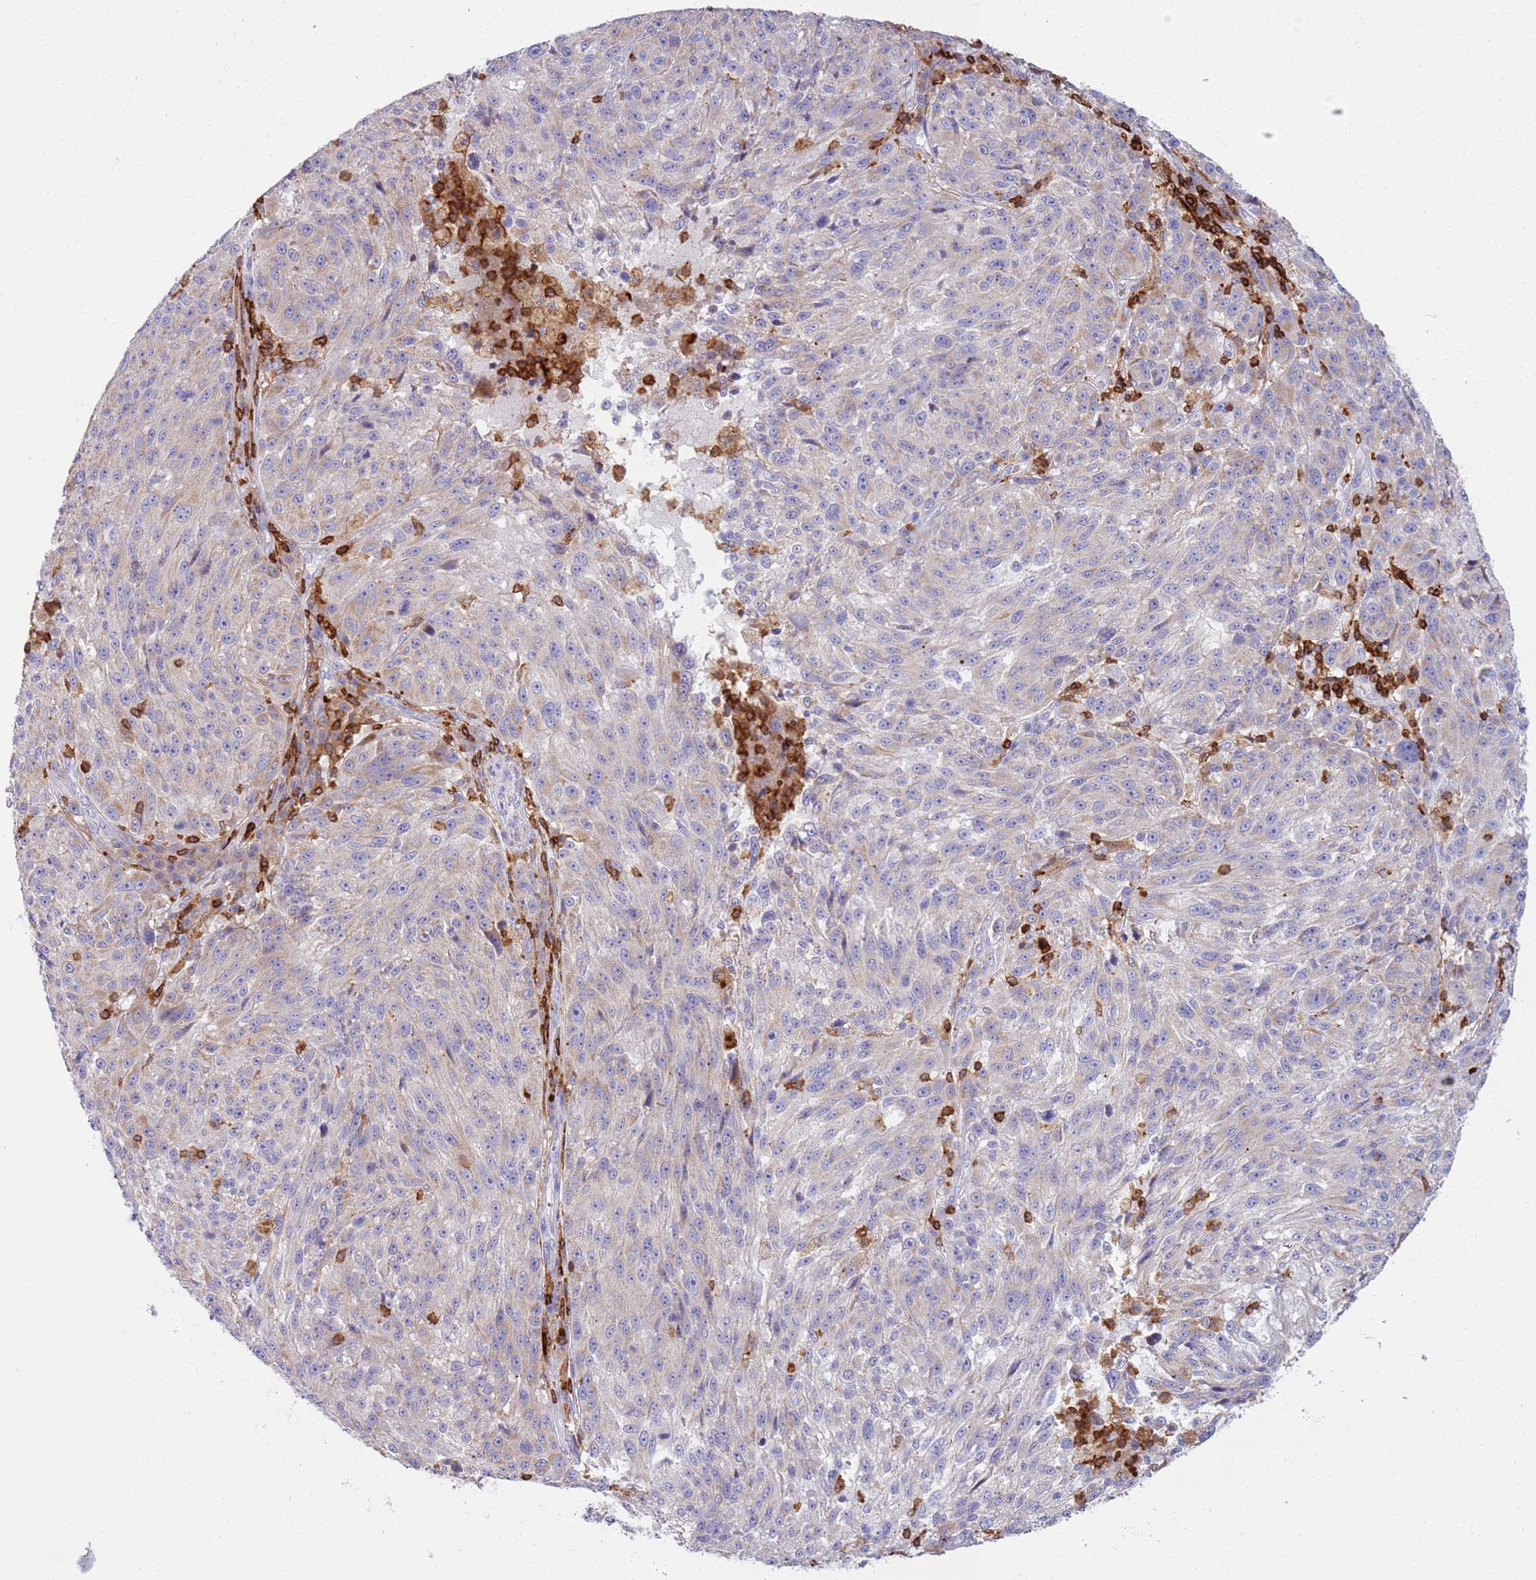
{"staining": {"intensity": "moderate", "quantity": "<25%", "location": "cytoplasmic/membranous"}, "tissue": "melanoma", "cell_type": "Tumor cells", "image_type": "cancer", "snomed": [{"axis": "morphology", "description": "Malignant melanoma, NOS"}, {"axis": "topography", "description": "Skin"}], "caption": "Malignant melanoma stained for a protein (brown) exhibits moderate cytoplasmic/membranous positive expression in approximately <25% of tumor cells.", "gene": "TTPAL", "patient": {"sex": "male", "age": 53}}